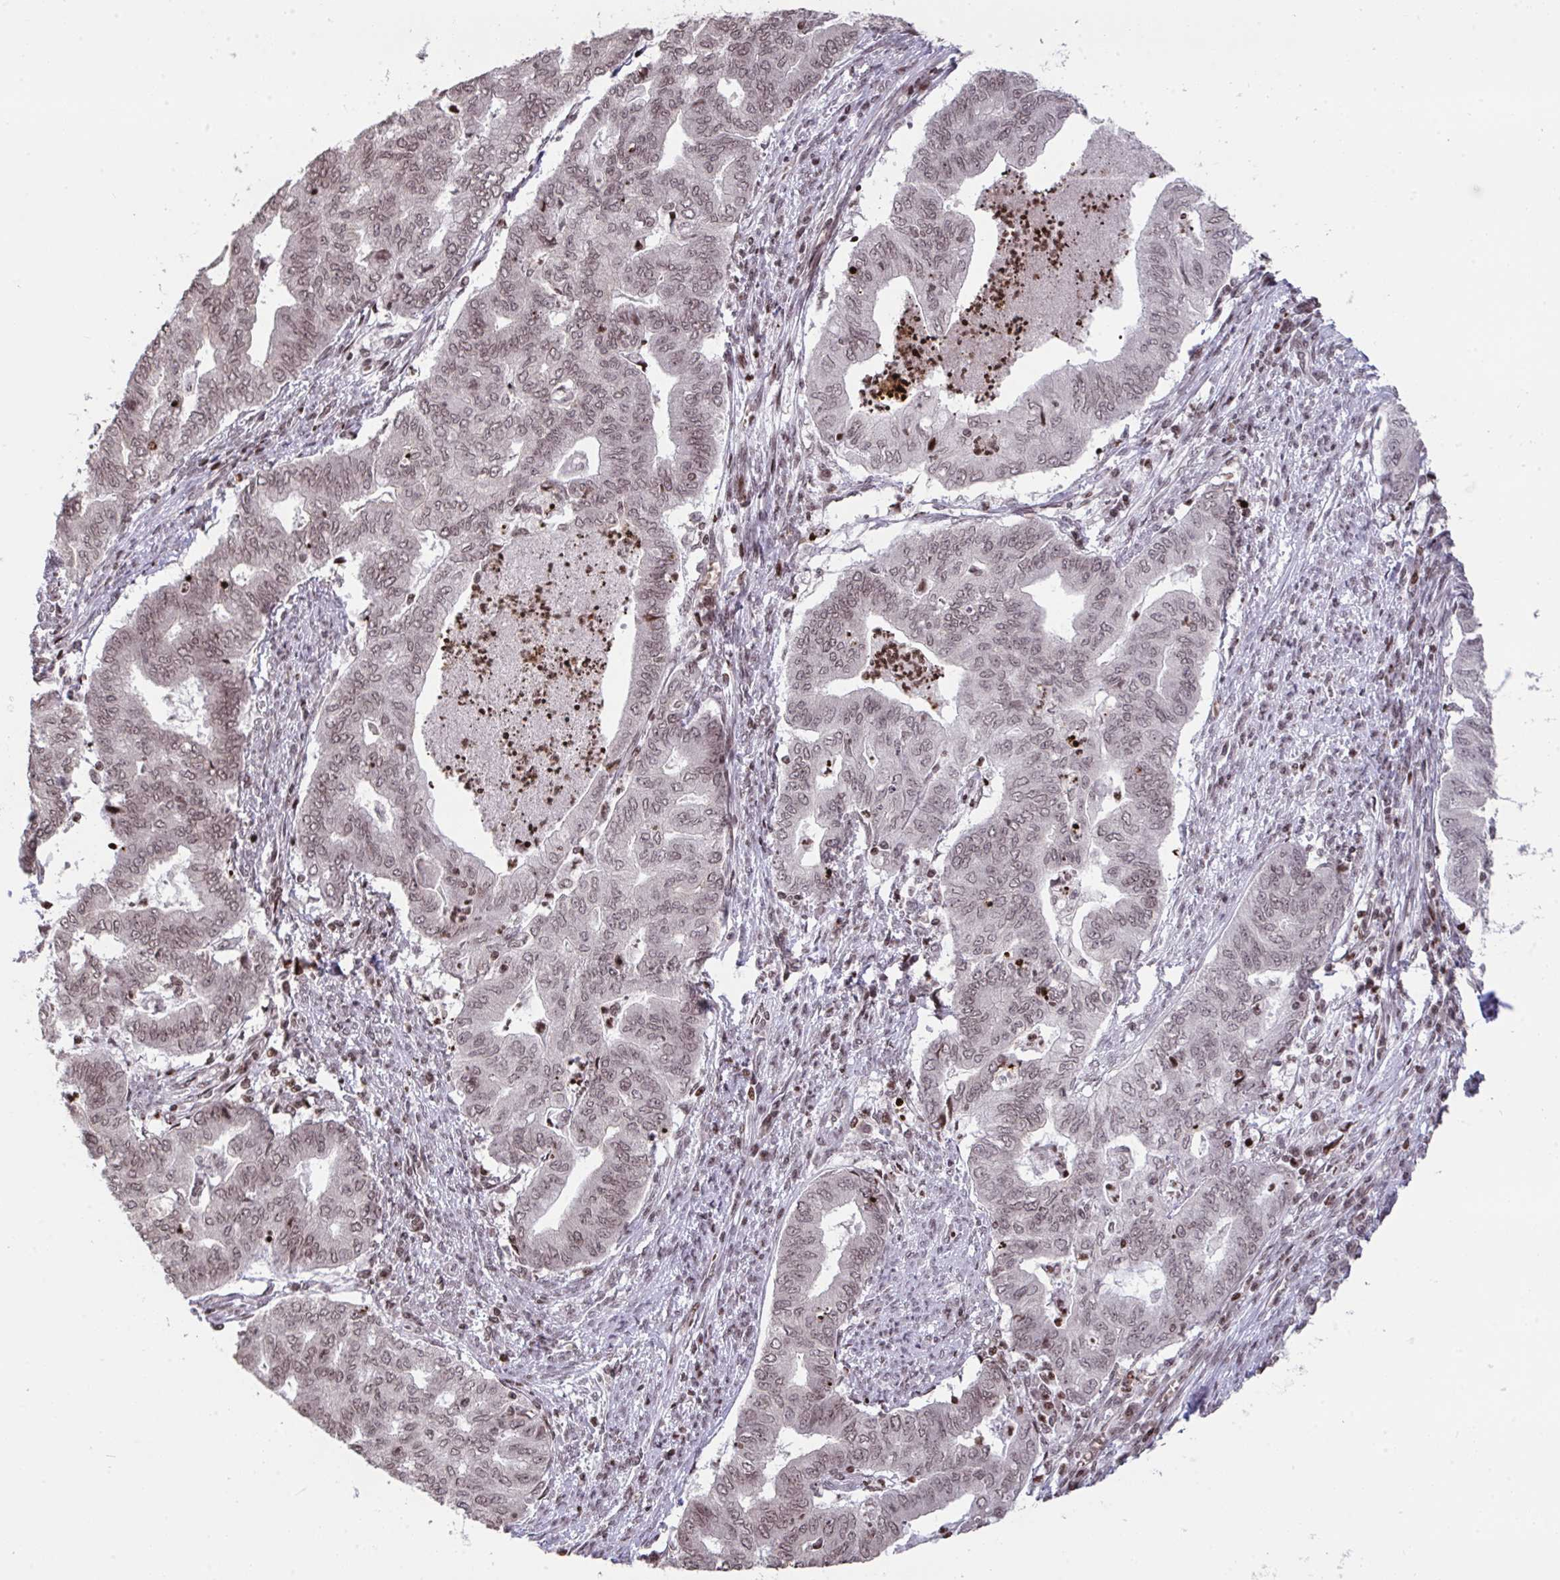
{"staining": {"intensity": "weak", "quantity": ">75%", "location": "nuclear"}, "tissue": "endometrial cancer", "cell_type": "Tumor cells", "image_type": "cancer", "snomed": [{"axis": "morphology", "description": "Adenocarcinoma, NOS"}, {"axis": "topography", "description": "Endometrium"}], "caption": "The photomicrograph demonstrates a brown stain indicating the presence of a protein in the nuclear of tumor cells in endometrial cancer.", "gene": "NIP7", "patient": {"sex": "female", "age": 79}}